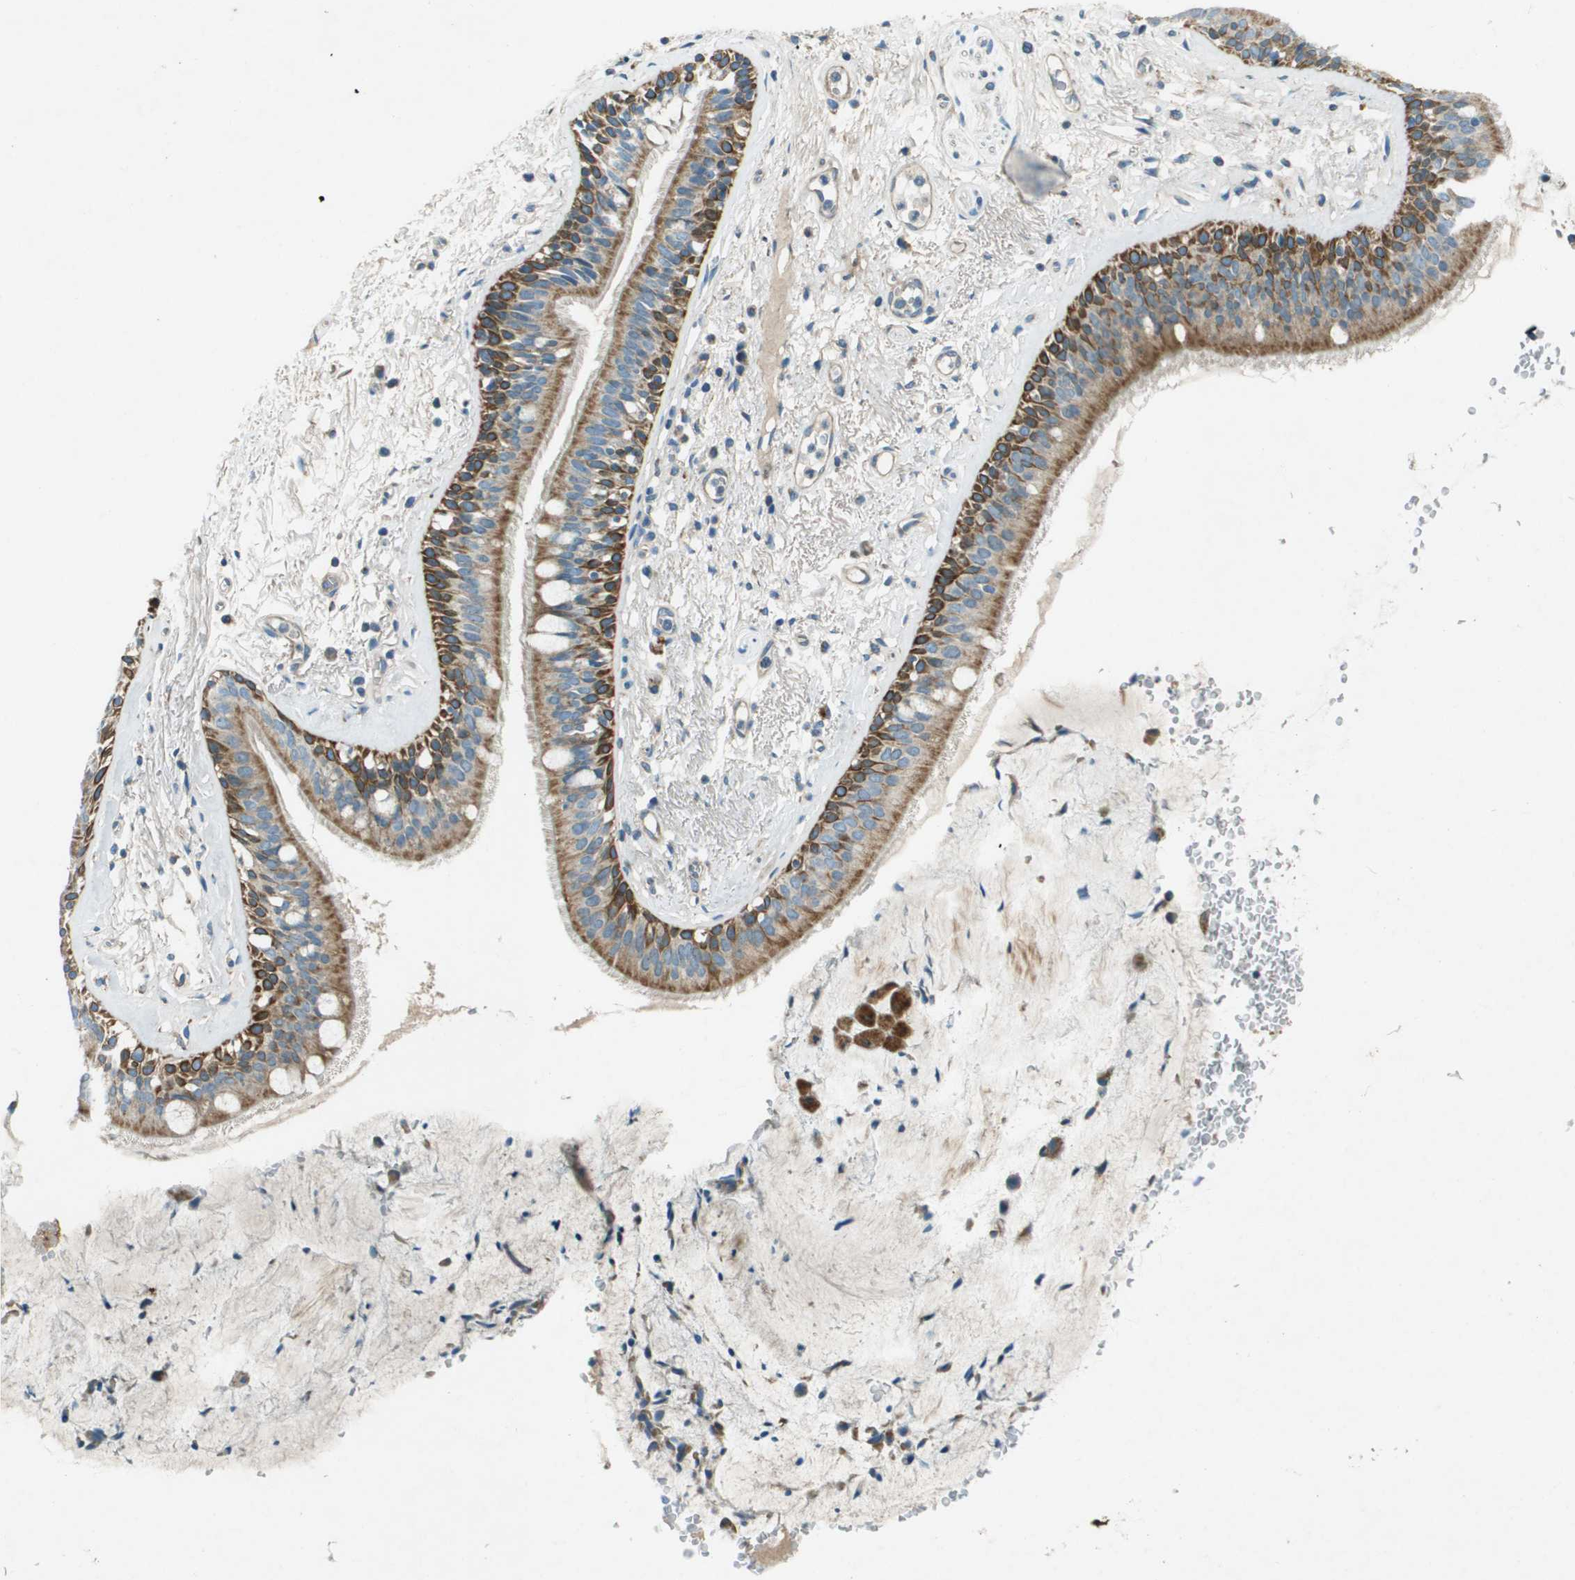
{"staining": {"intensity": "moderate", "quantity": ">75%", "location": "cytoplasmic/membranous"}, "tissue": "bronchus", "cell_type": "Respiratory epithelial cells", "image_type": "normal", "snomed": [{"axis": "morphology", "description": "Normal tissue, NOS"}, {"axis": "topography", "description": "Cartilage tissue"}], "caption": "Immunohistochemical staining of benign human bronchus displays >75% levels of moderate cytoplasmic/membranous protein staining in approximately >75% of respiratory epithelial cells. (DAB (3,3'-diaminobenzidine) = brown stain, brightfield microscopy at high magnification).", "gene": "MIGA1", "patient": {"sex": "female", "age": 63}}